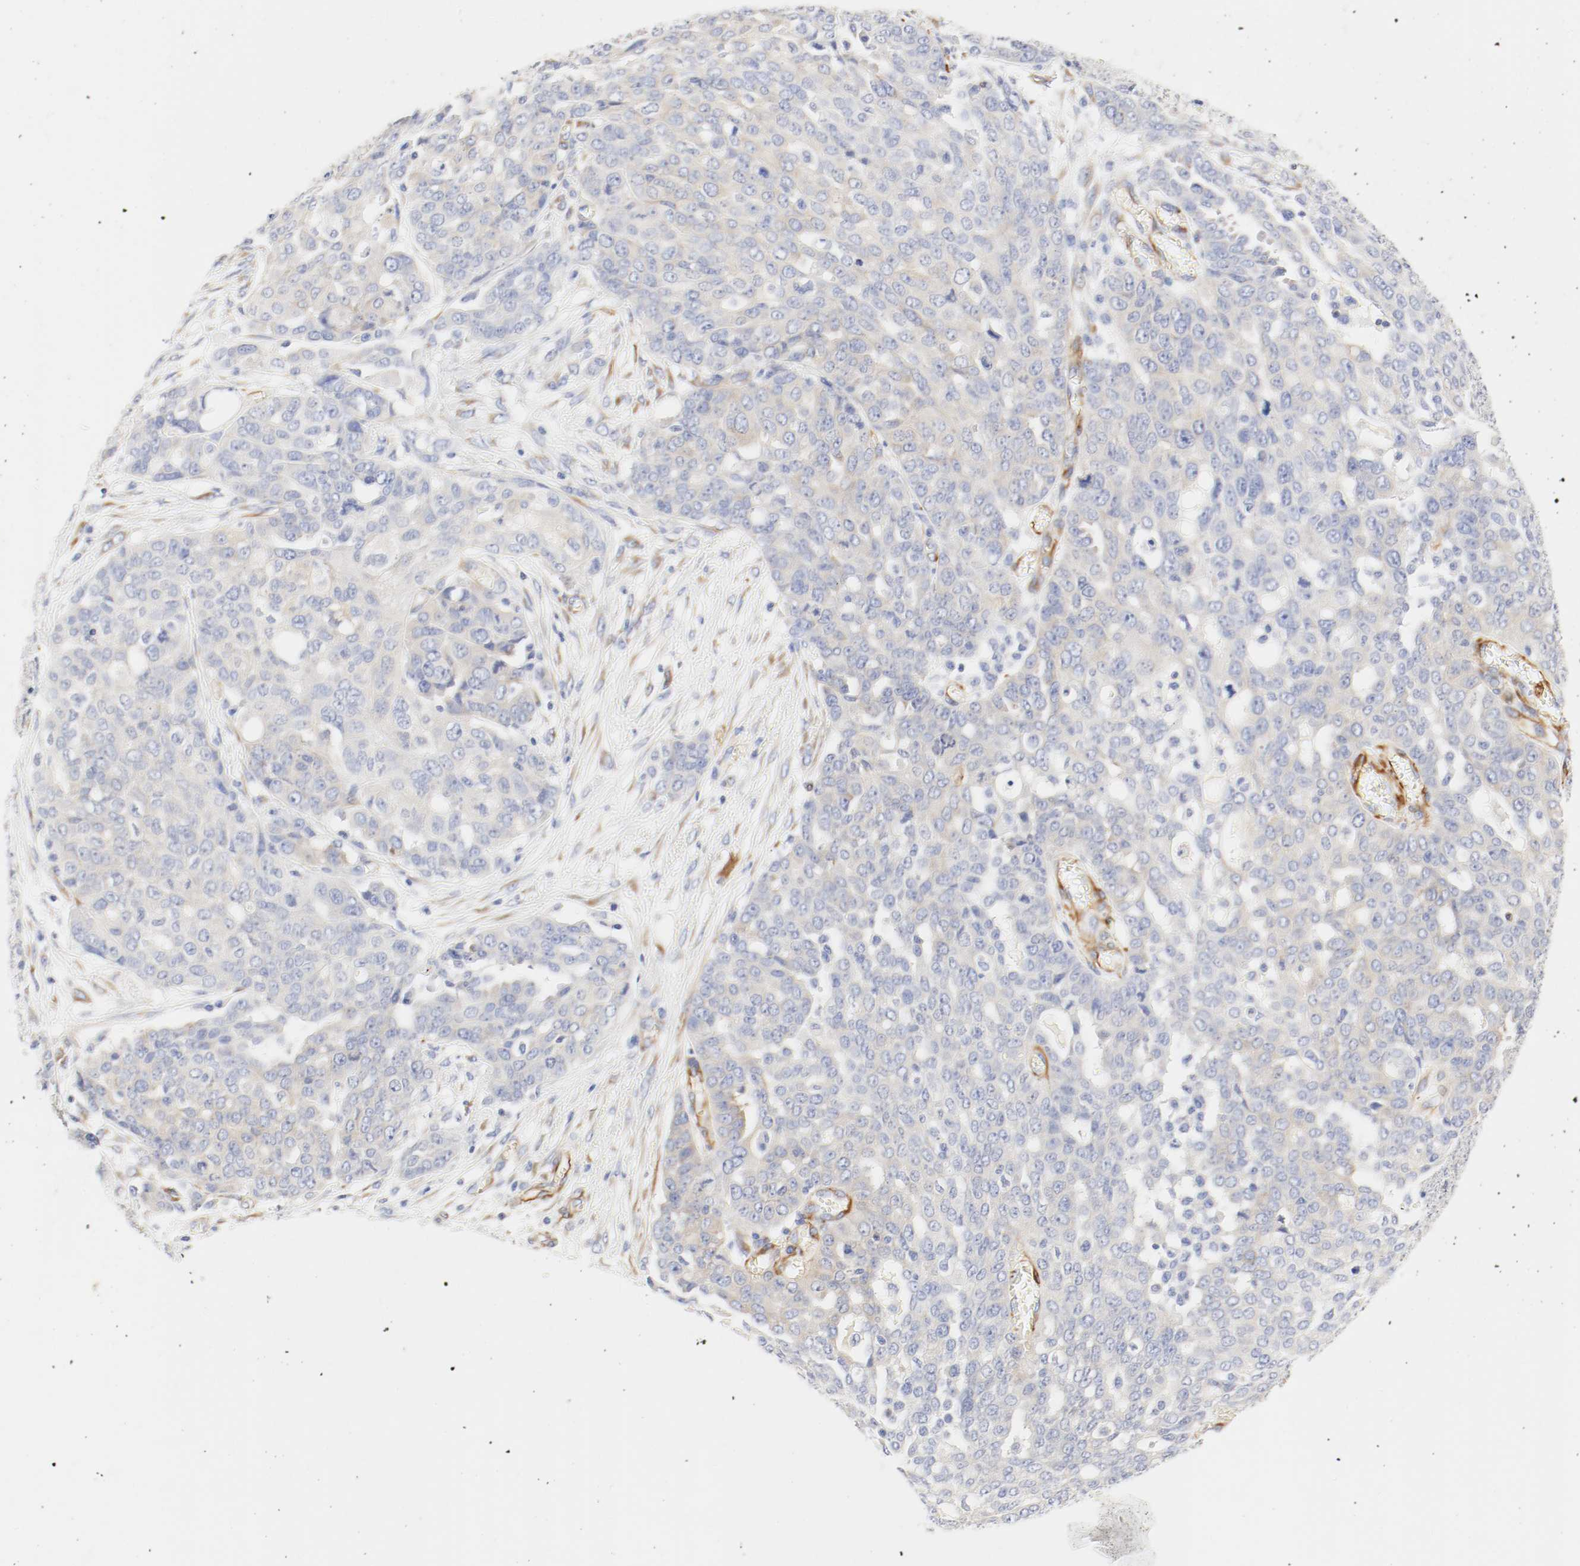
{"staining": {"intensity": "weak", "quantity": "25%-75%", "location": "cytoplasmic/membranous"}, "tissue": "ovarian cancer", "cell_type": "Tumor cells", "image_type": "cancer", "snomed": [{"axis": "morphology", "description": "Cystadenocarcinoma, serous, NOS"}, {"axis": "topography", "description": "Soft tissue"}, {"axis": "topography", "description": "Ovary"}], "caption": "High-magnification brightfield microscopy of ovarian serous cystadenocarcinoma stained with DAB (brown) and counterstained with hematoxylin (blue). tumor cells exhibit weak cytoplasmic/membranous staining is appreciated in approximately25%-75% of cells.", "gene": "GIT1", "patient": {"sex": "female", "age": 57}}